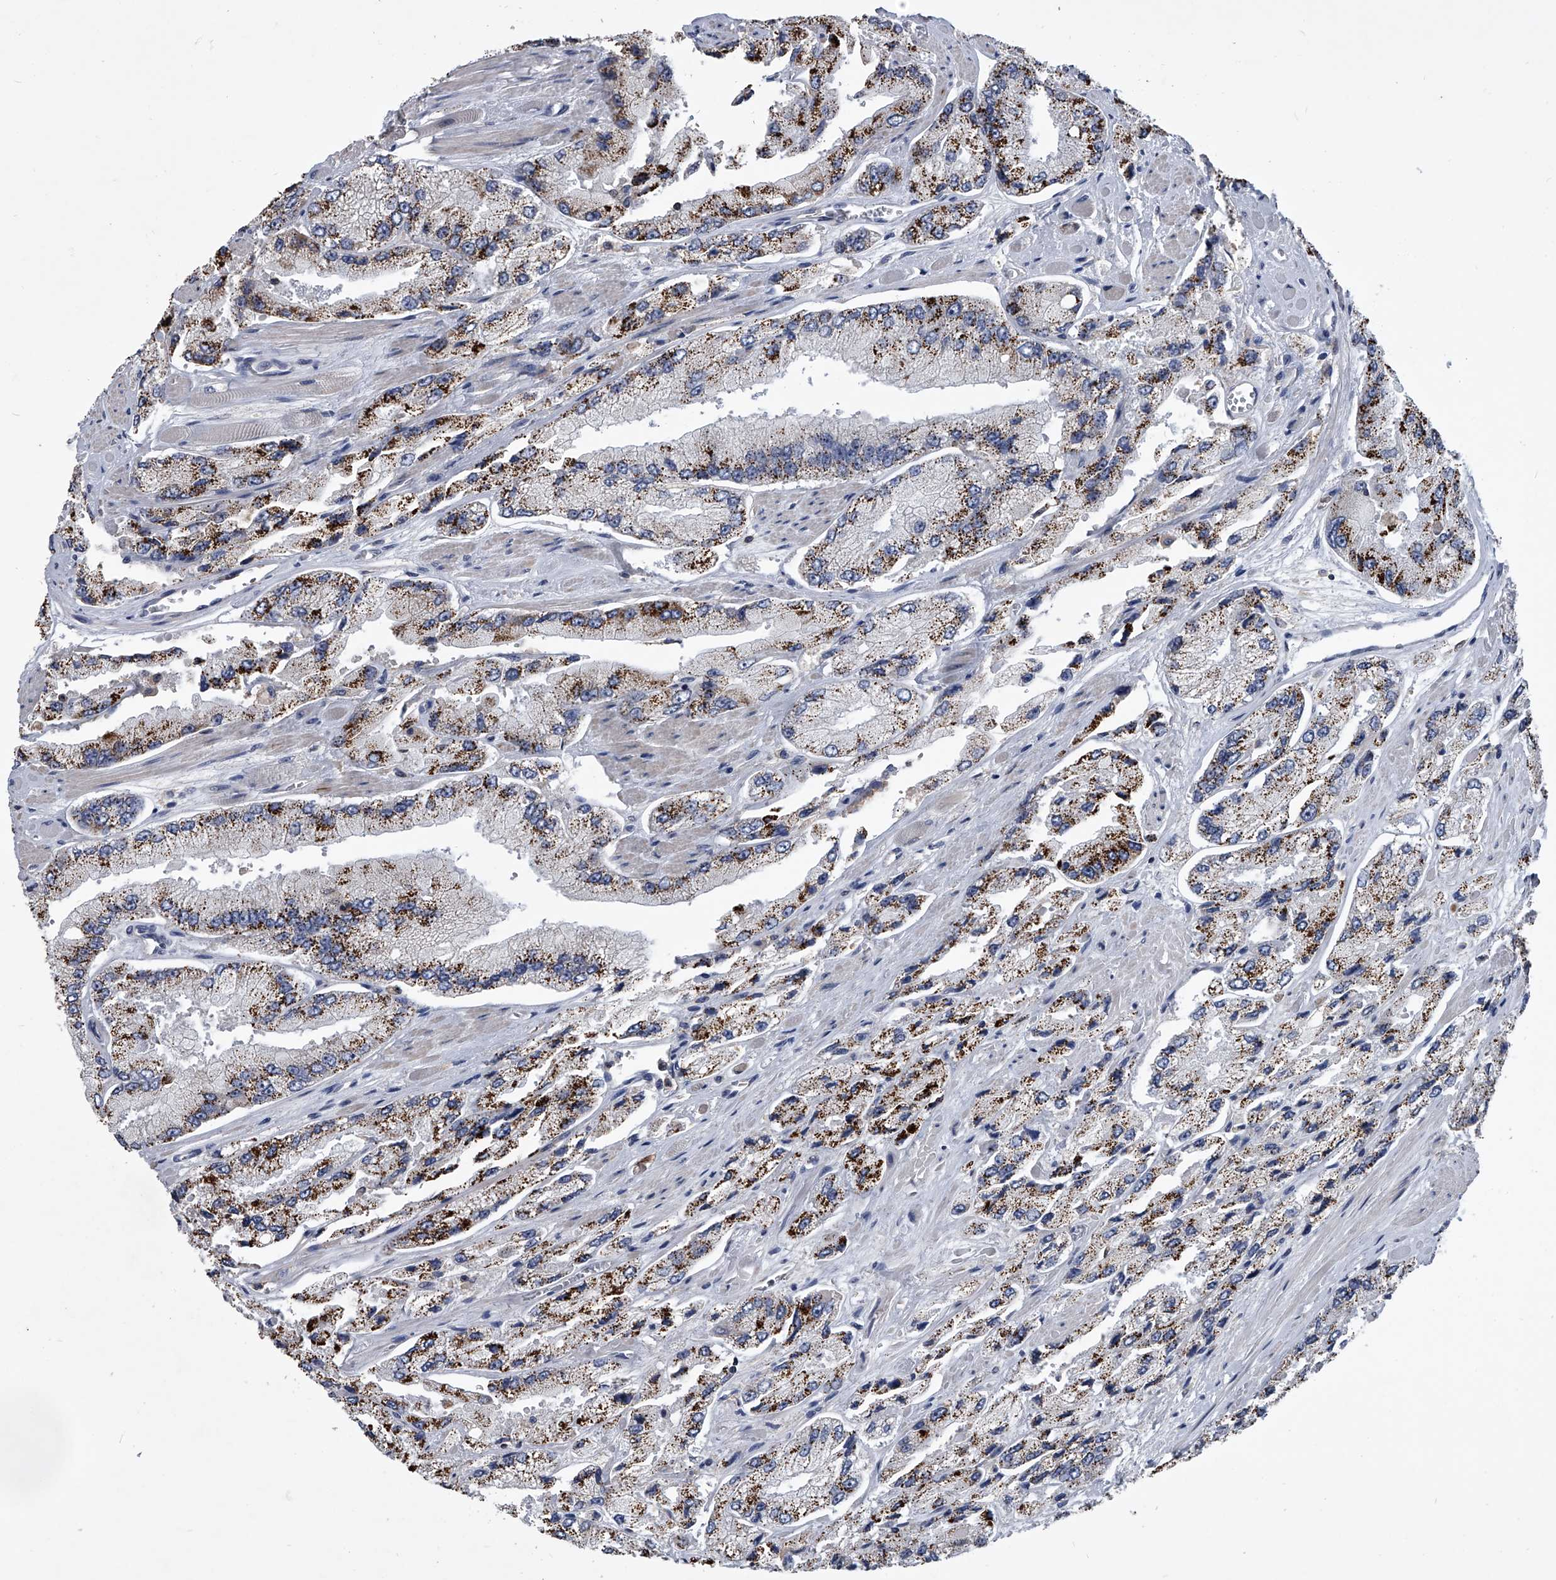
{"staining": {"intensity": "strong", "quantity": "<25%", "location": "cytoplasmic/membranous"}, "tissue": "prostate cancer", "cell_type": "Tumor cells", "image_type": "cancer", "snomed": [{"axis": "morphology", "description": "Adenocarcinoma, High grade"}, {"axis": "topography", "description": "Prostate"}], "caption": "Immunohistochemical staining of prostate cancer demonstrates strong cytoplasmic/membranous protein staining in approximately <25% of tumor cells. (Brightfield microscopy of DAB IHC at high magnification).", "gene": "MAP4K3", "patient": {"sex": "male", "age": 58}}